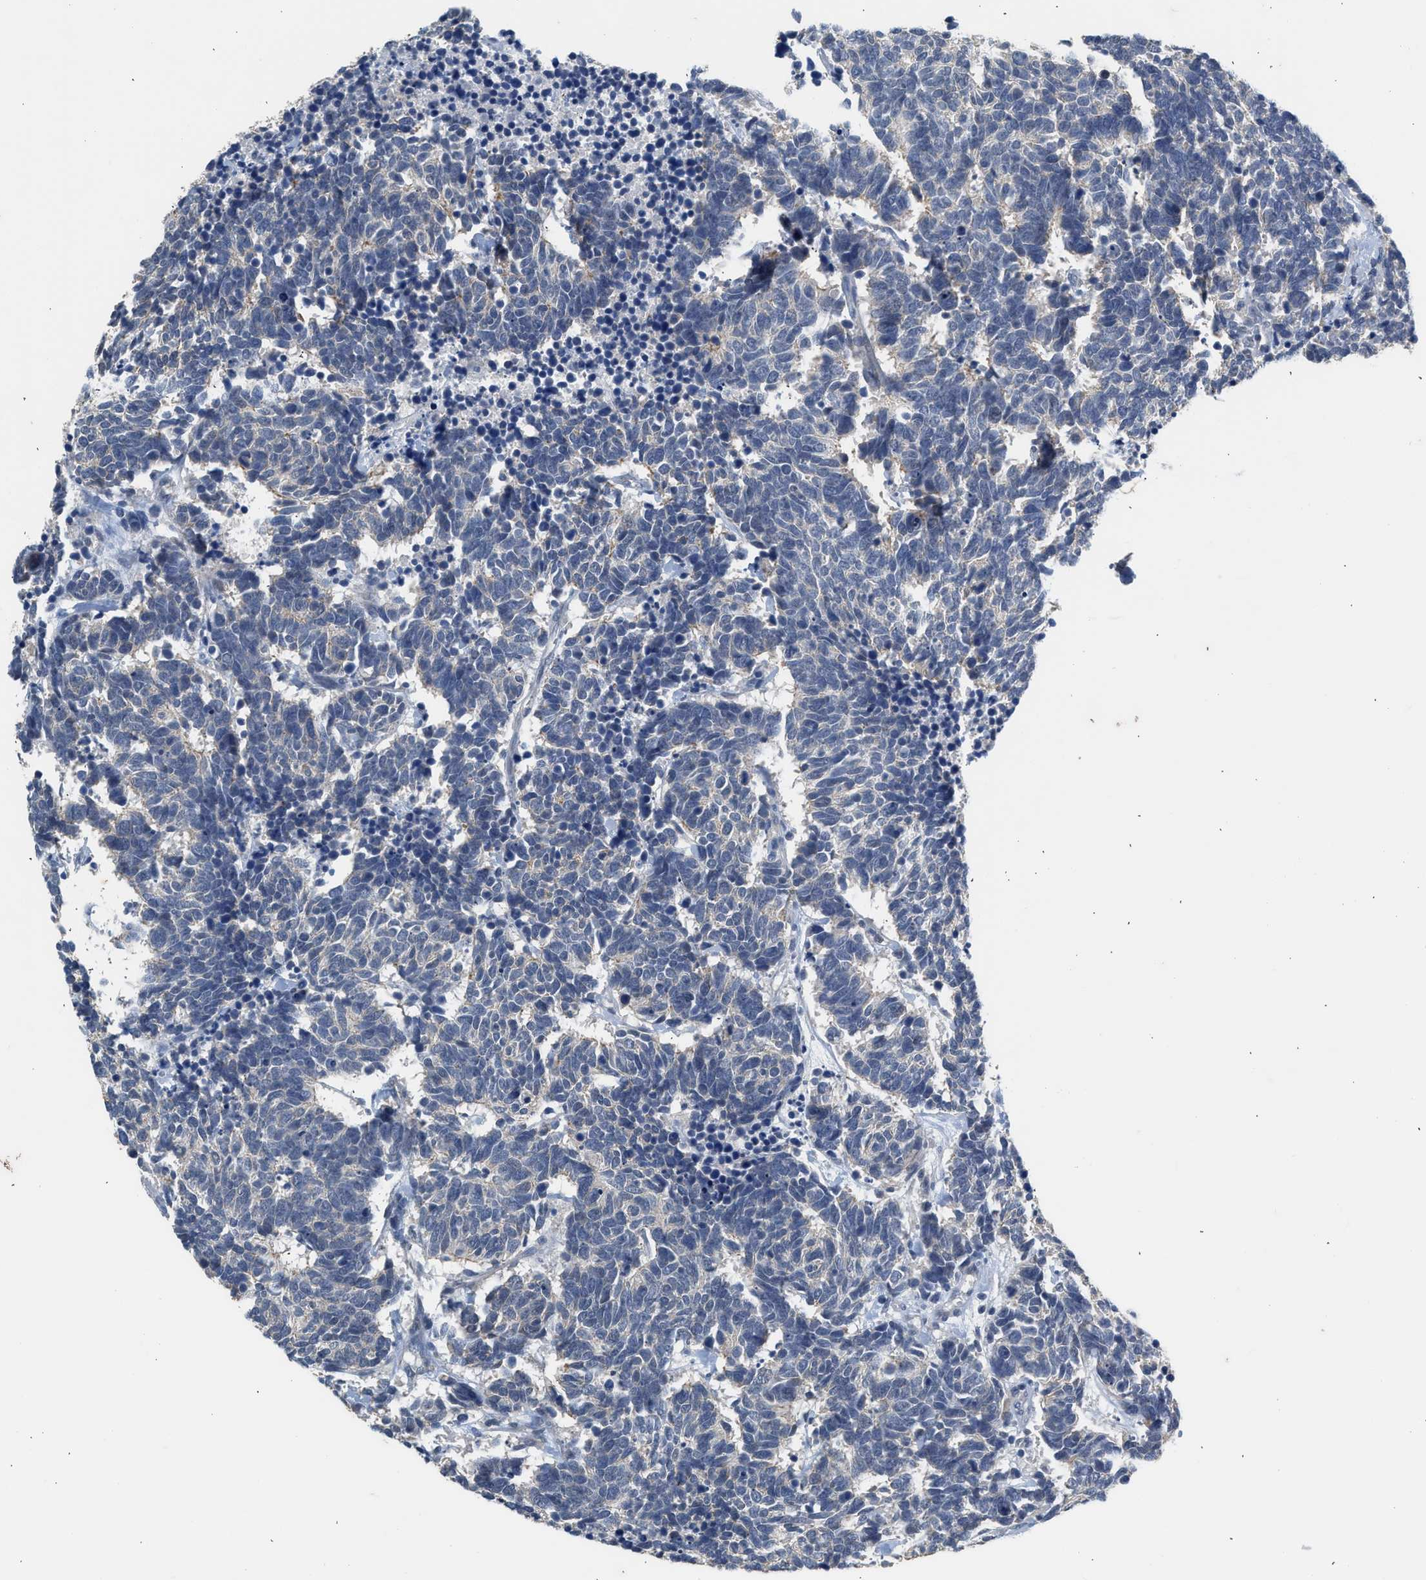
{"staining": {"intensity": "negative", "quantity": "none", "location": "none"}, "tissue": "carcinoid", "cell_type": "Tumor cells", "image_type": "cancer", "snomed": [{"axis": "morphology", "description": "Carcinoma, NOS"}, {"axis": "morphology", "description": "Carcinoid, malignant, NOS"}, {"axis": "topography", "description": "Urinary bladder"}], "caption": "High magnification brightfield microscopy of carcinoid stained with DAB (3,3'-diaminobenzidine) (brown) and counterstained with hematoxylin (blue): tumor cells show no significant positivity. (IHC, brightfield microscopy, high magnification).", "gene": "CSF3R", "patient": {"sex": "male", "age": 57}}